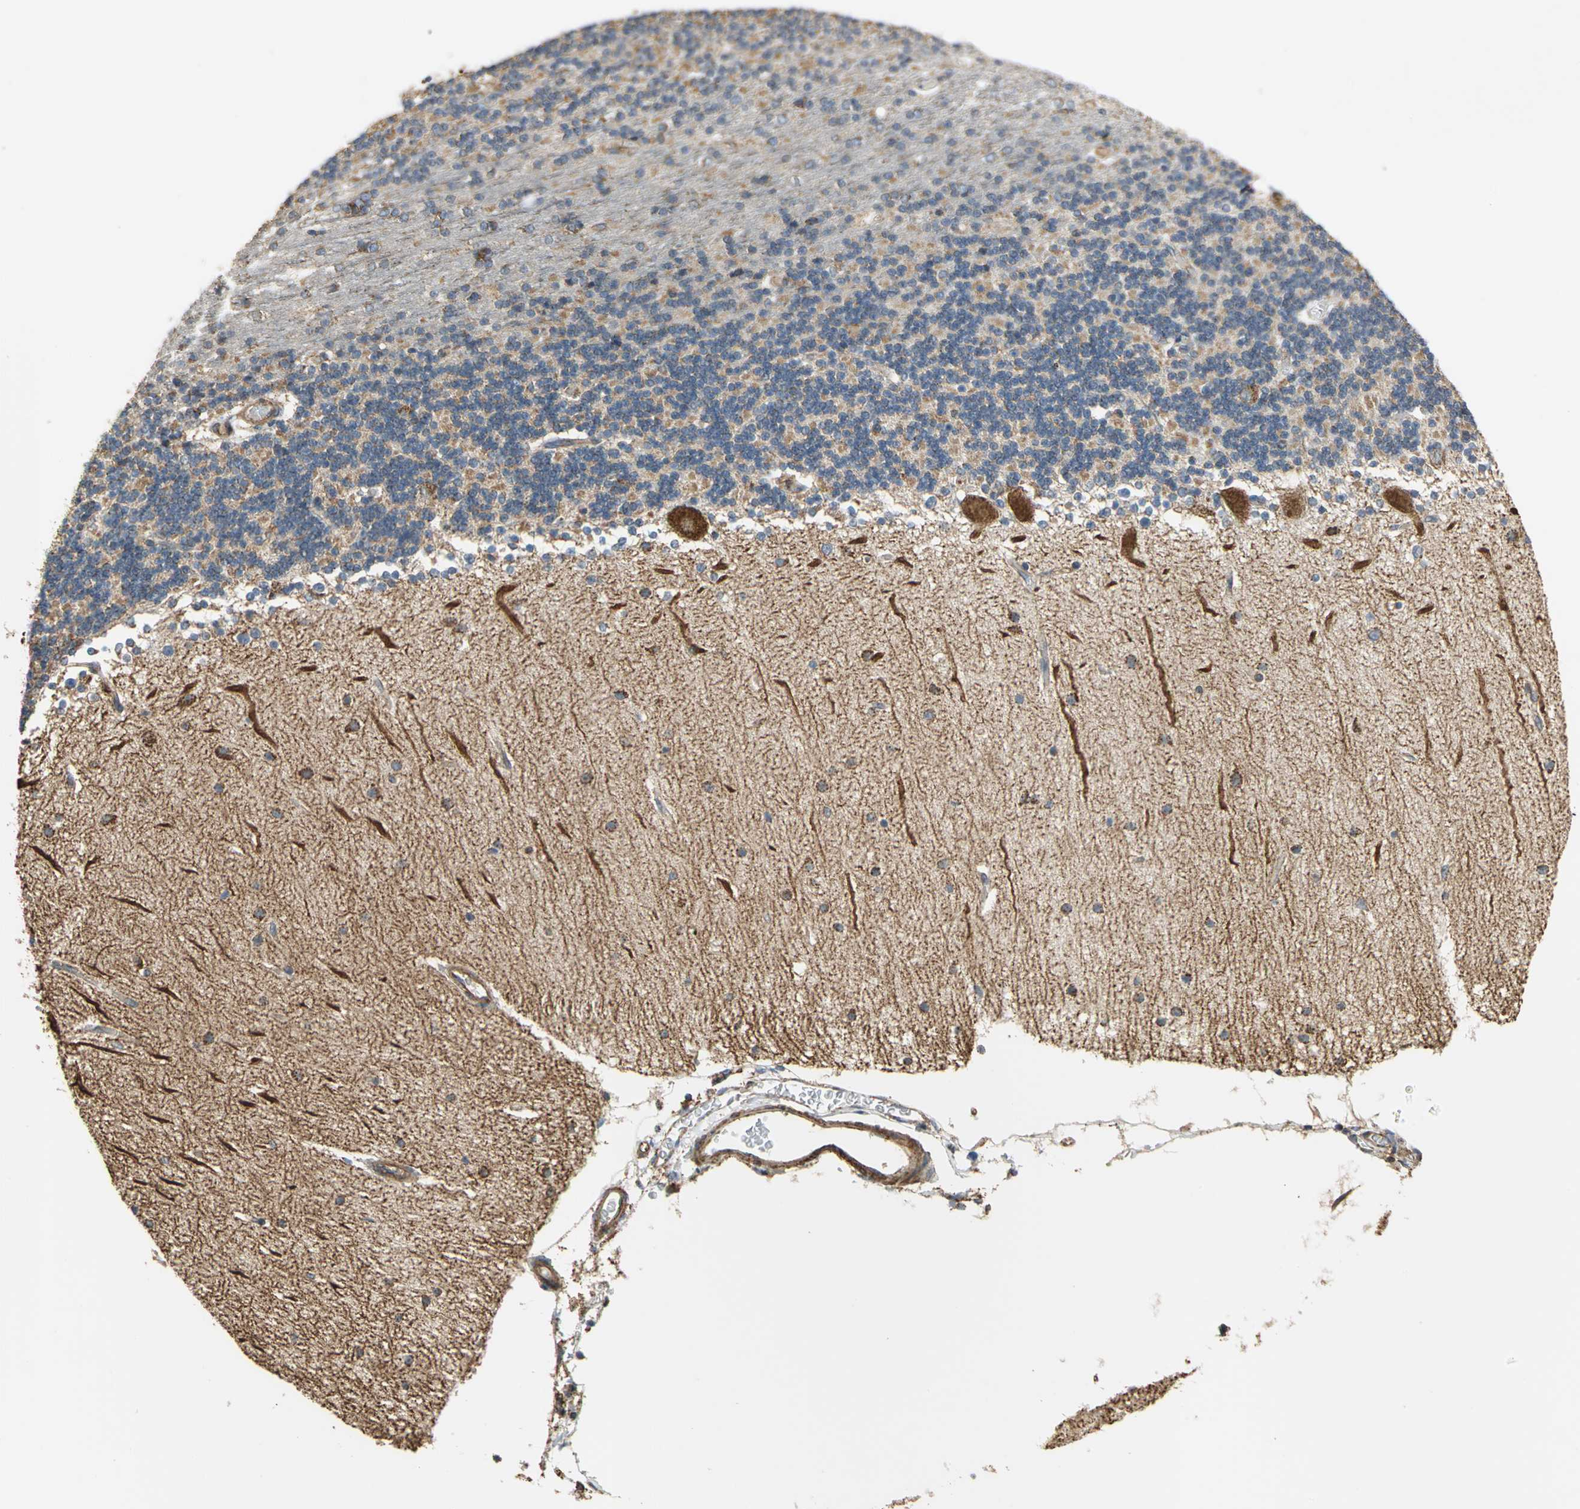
{"staining": {"intensity": "weak", "quantity": ">75%", "location": "cytoplasmic/membranous"}, "tissue": "cerebellum", "cell_type": "Cells in granular layer", "image_type": "normal", "snomed": [{"axis": "morphology", "description": "Normal tissue, NOS"}, {"axis": "topography", "description": "Cerebellum"}], "caption": "Normal cerebellum was stained to show a protein in brown. There is low levels of weak cytoplasmic/membranous staining in approximately >75% of cells in granular layer.", "gene": "MRPS22", "patient": {"sex": "female", "age": 54}}